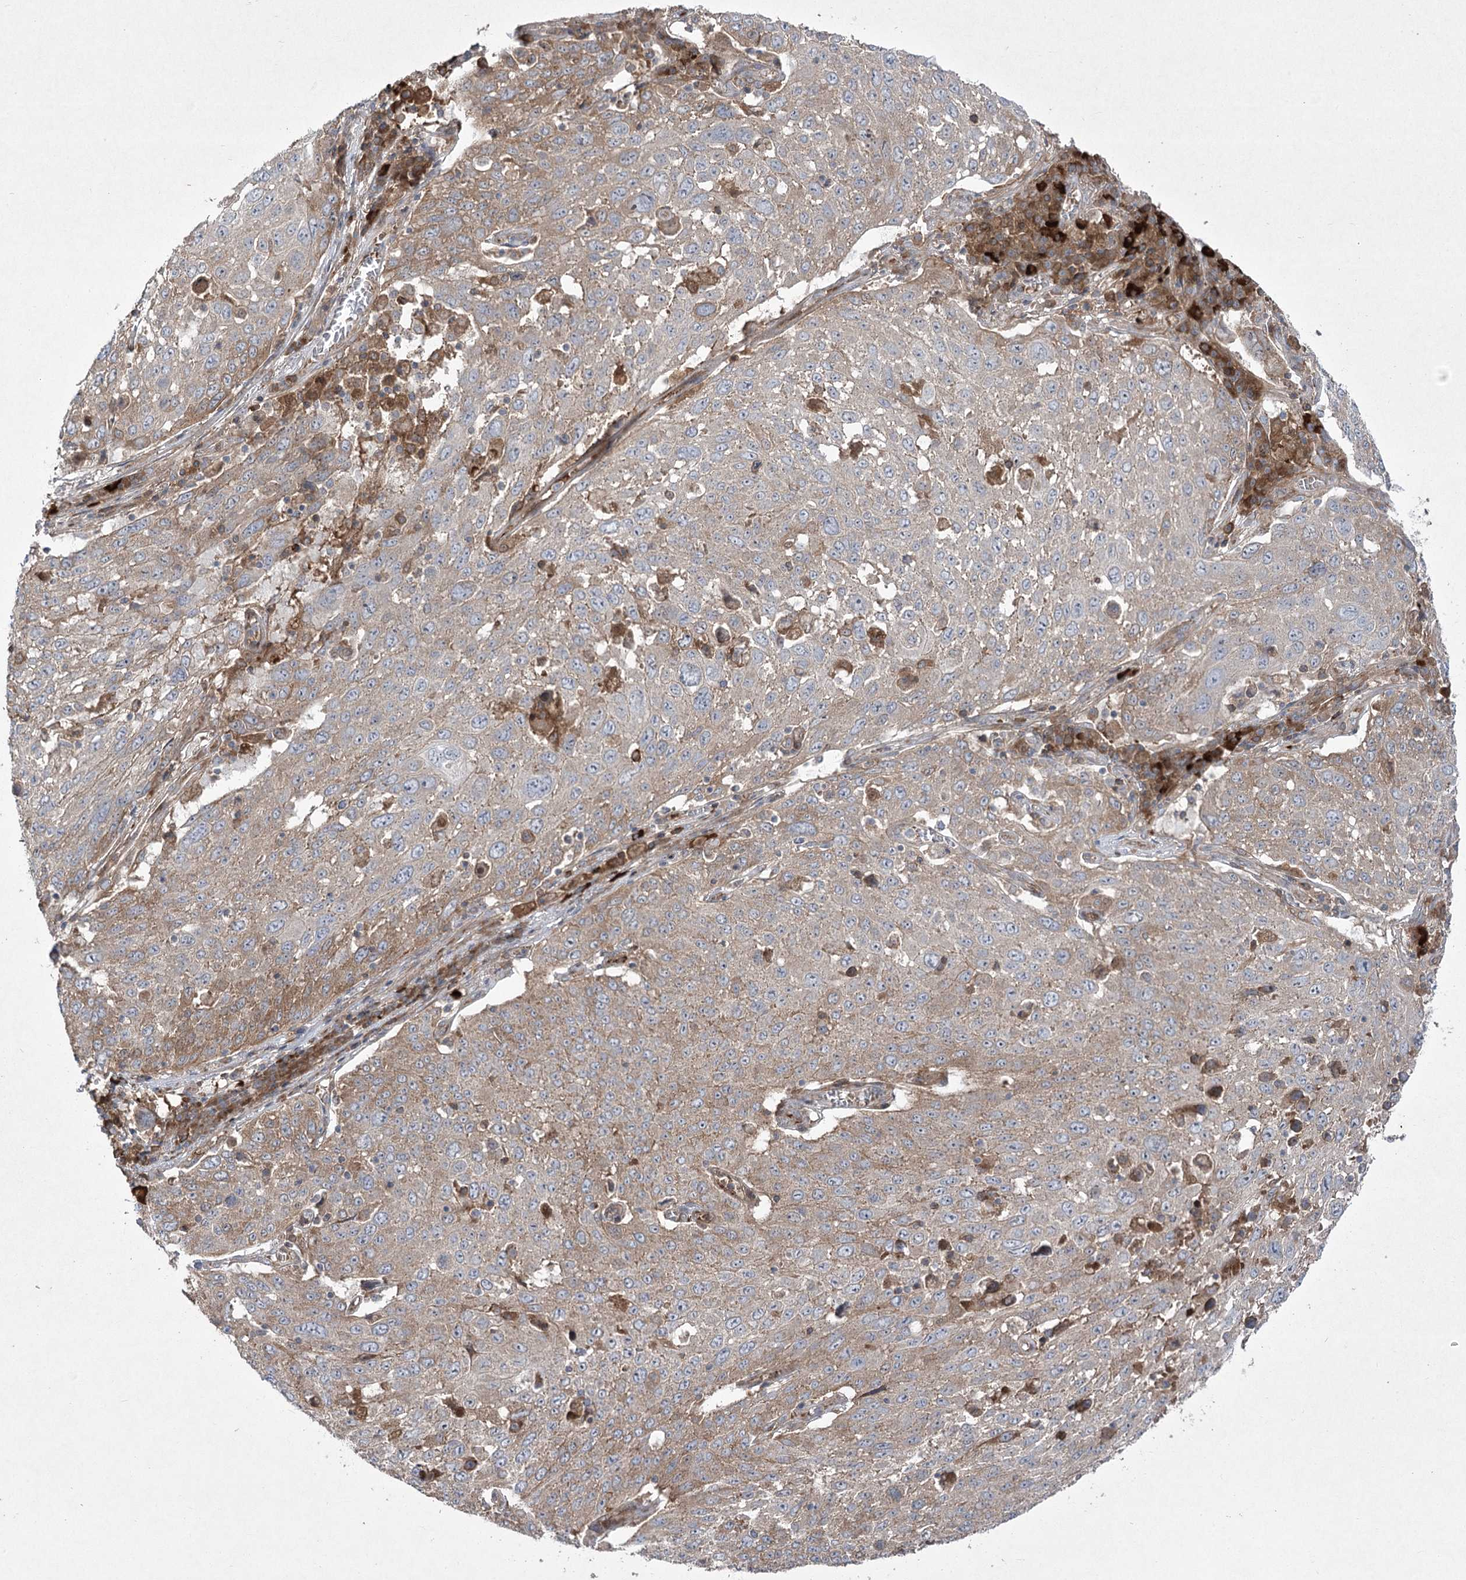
{"staining": {"intensity": "weak", "quantity": ">75%", "location": "cytoplasmic/membranous"}, "tissue": "lung cancer", "cell_type": "Tumor cells", "image_type": "cancer", "snomed": [{"axis": "morphology", "description": "Squamous cell carcinoma, NOS"}, {"axis": "topography", "description": "Lung"}], "caption": "Approximately >75% of tumor cells in lung cancer (squamous cell carcinoma) show weak cytoplasmic/membranous protein positivity as visualized by brown immunohistochemical staining.", "gene": "PLEKHA5", "patient": {"sex": "male", "age": 65}}